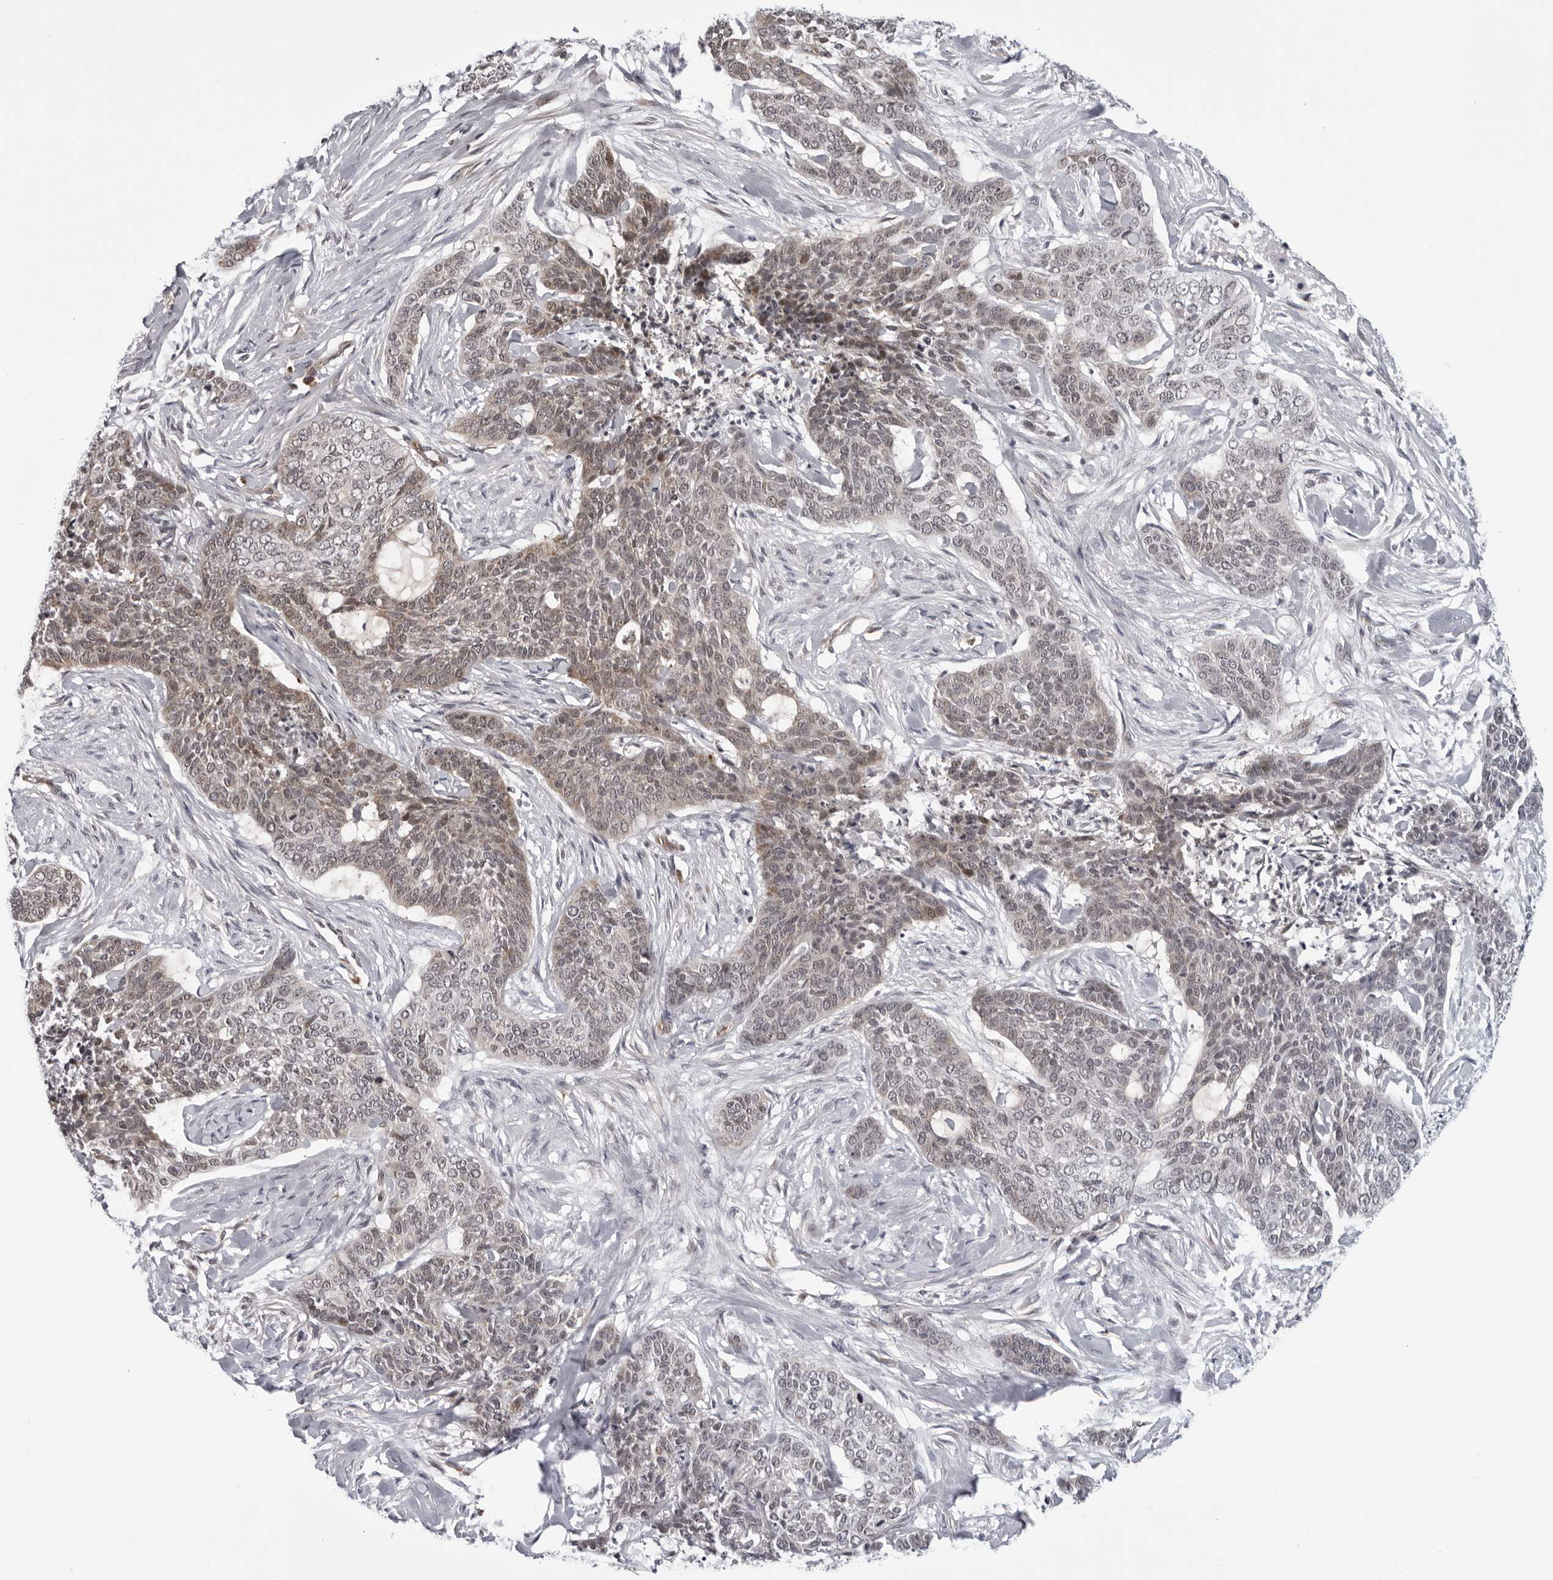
{"staining": {"intensity": "weak", "quantity": "25%-75%", "location": "cytoplasmic/membranous"}, "tissue": "skin cancer", "cell_type": "Tumor cells", "image_type": "cancer", "snomed": [{"axis": "morphology", "description": "Basal cell carcinoma"}, {"axis": "topography", "description": "Skin"}], "caption": "Protein expression analysis of human skin basal cell carcinoma reveals weak cytoplasmic/membranous positivity in approximately 25%-75% of tumor cells. (DAB (3,3'-diaminobenzidine) IHC with brightfield microscopy, high magnification).", "gene": "GCSAML", "patient": {"sex": "female", "age": 64}}